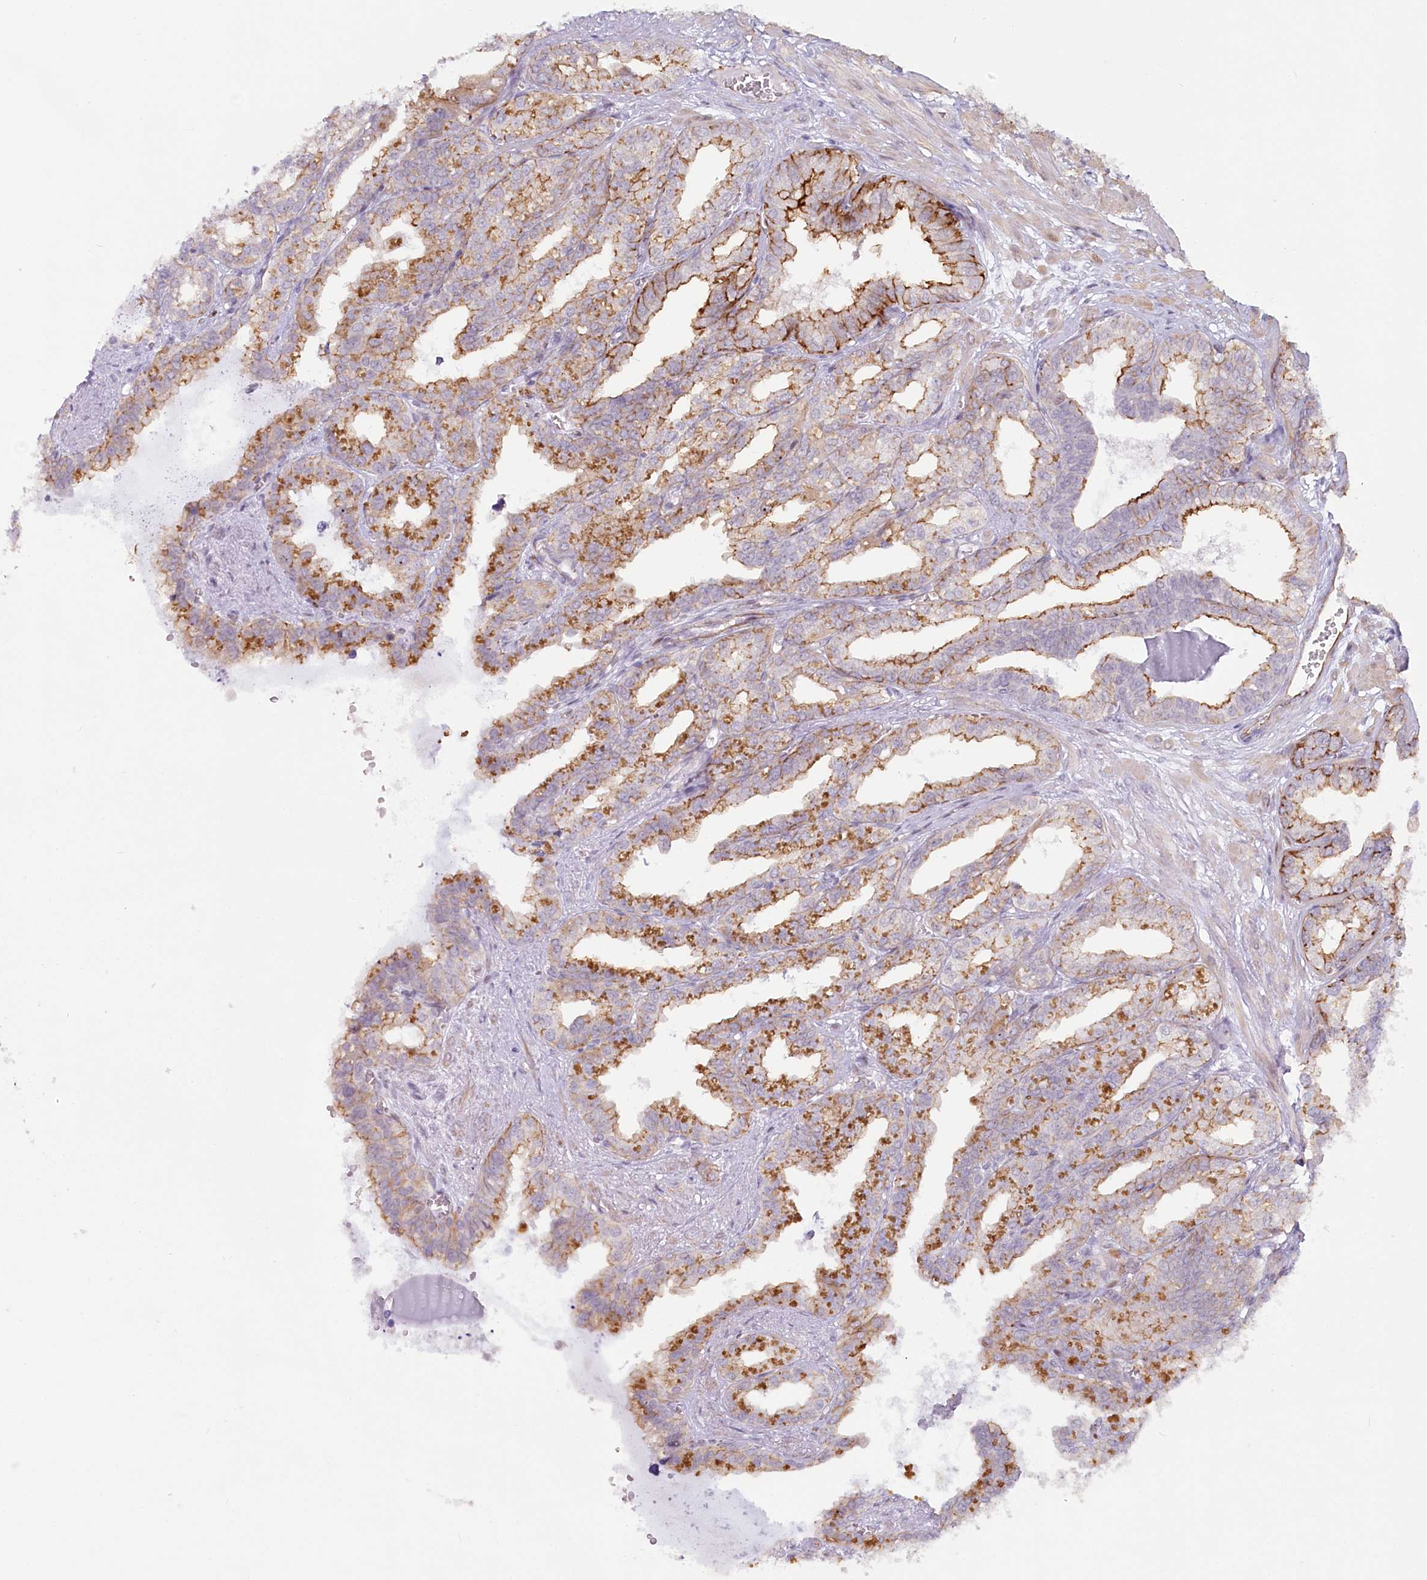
{"staining": {"intensity": "strong", "quantity": "<25%", "location": "cytoplasmic/membranous"}, "tissue": "seminal vesicle", "cell_type": "Glandular cells", "image_type": "normal", "snomed": [{"axis": "morphology", "description": "Normal tissue, NOS"}, {"axis": "topography", "description": "Prostate"}, {"axis": "topography", "description": "Seminal veicle"}], "caption": "A brown stain labels strong cytoplasmic/membranous staining of a protein in glandular cells of normal seminal vesicle.", "gene": "ABHD8", "patient": {"sex": "male", "age": 51}}